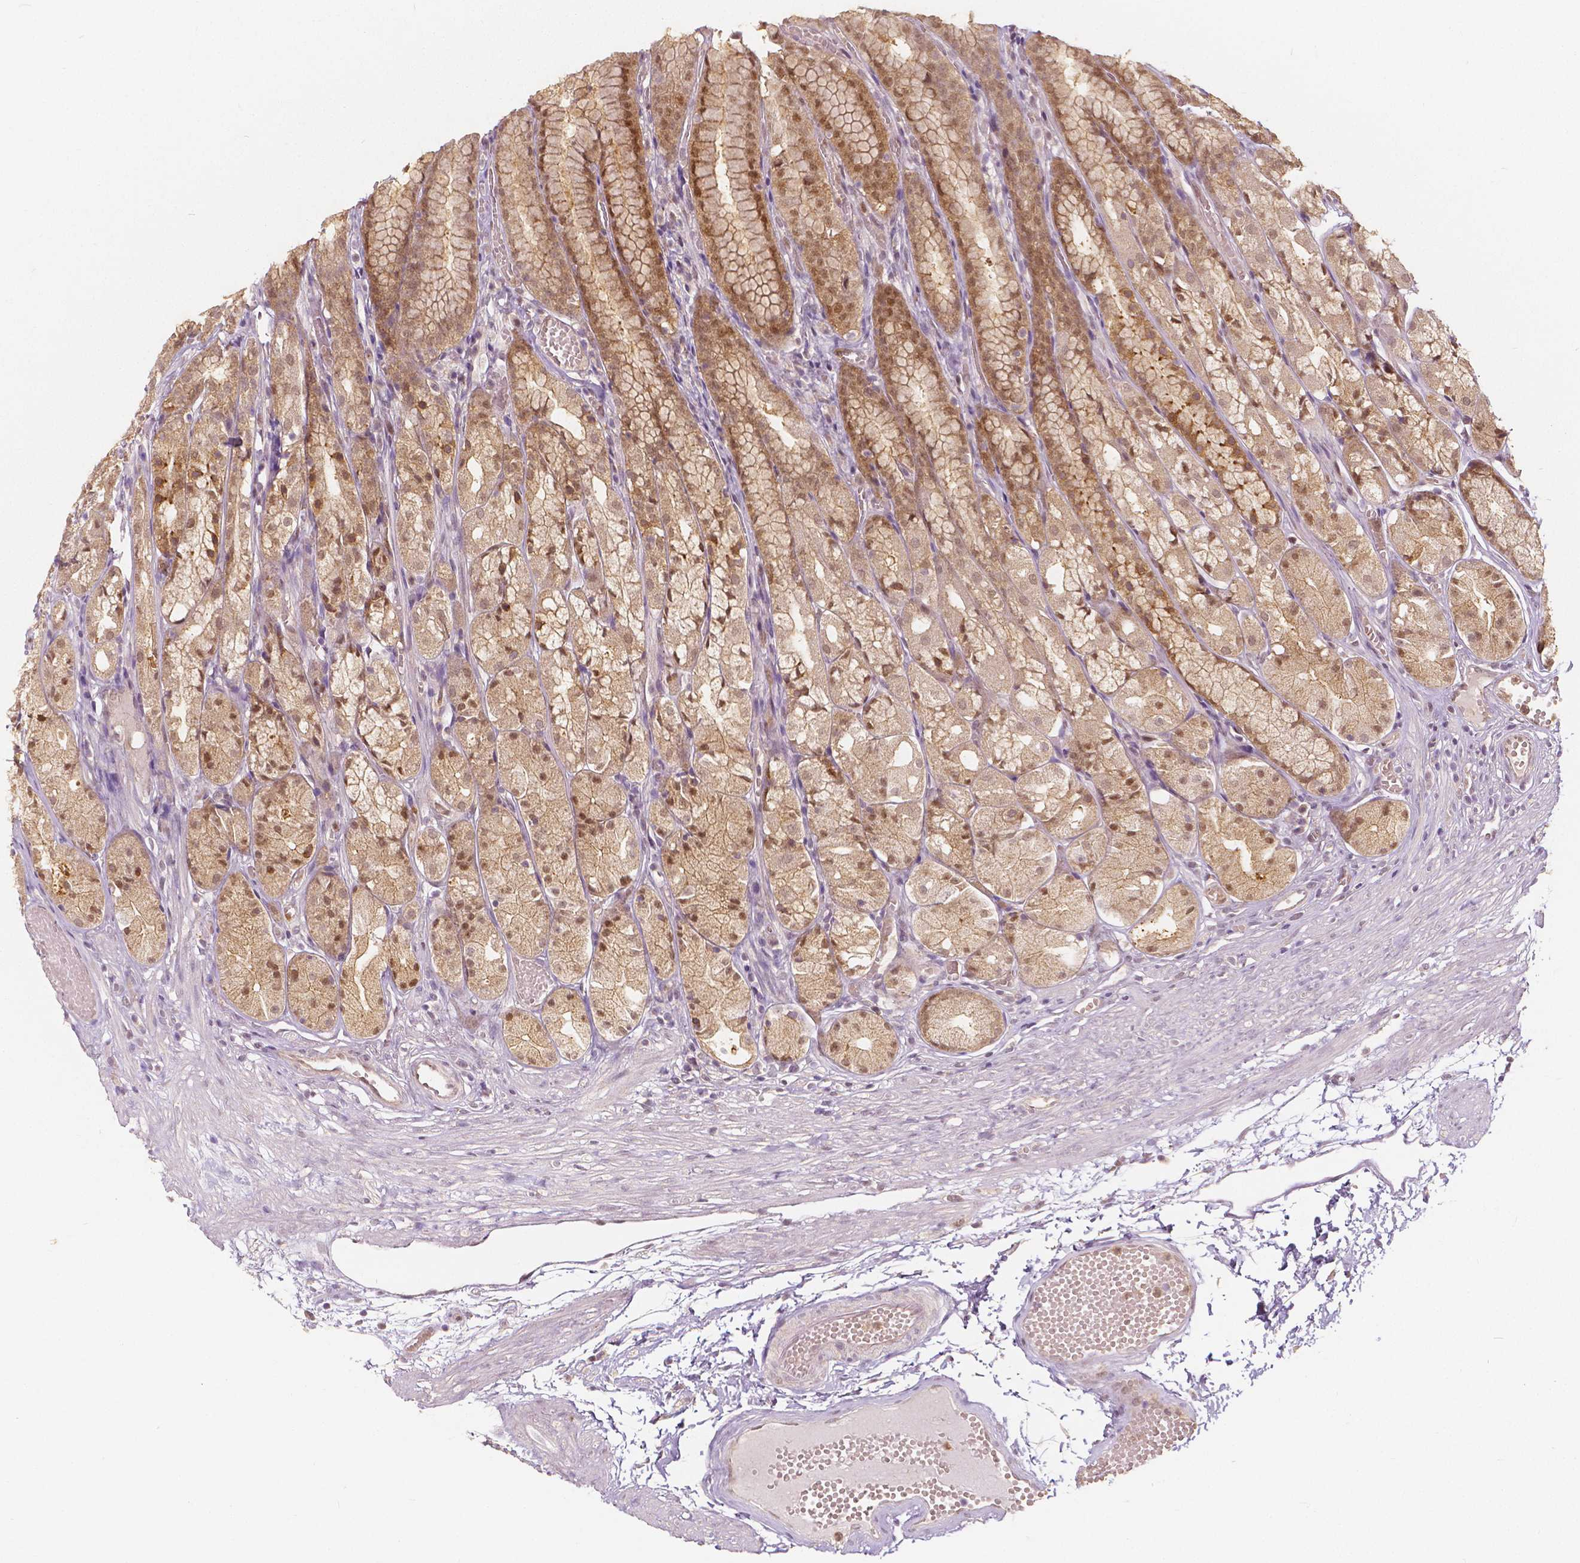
{"staining": {"intensity": "moderate", "quantity": ">75%", "location": "cytoplasmic/membranous,nuclear"}, "tissue": "stomach", "cell_type": "Glandular cells", "image_type": "normal", "snomed": [{"axis": "morphology", "description": "Normal tissue, NOS"}, {"axis": "topography", "description": "Stomach"}], "caption": "Glandular cells exhibit medium levels of moderate cytoplasmic/membranous,nuclear positivity in about >75% of cells in normal human stomach. Nuclei are stained in blue.", "gene": "NAPRT", "patient": {"sex": "male", "age": 70}}